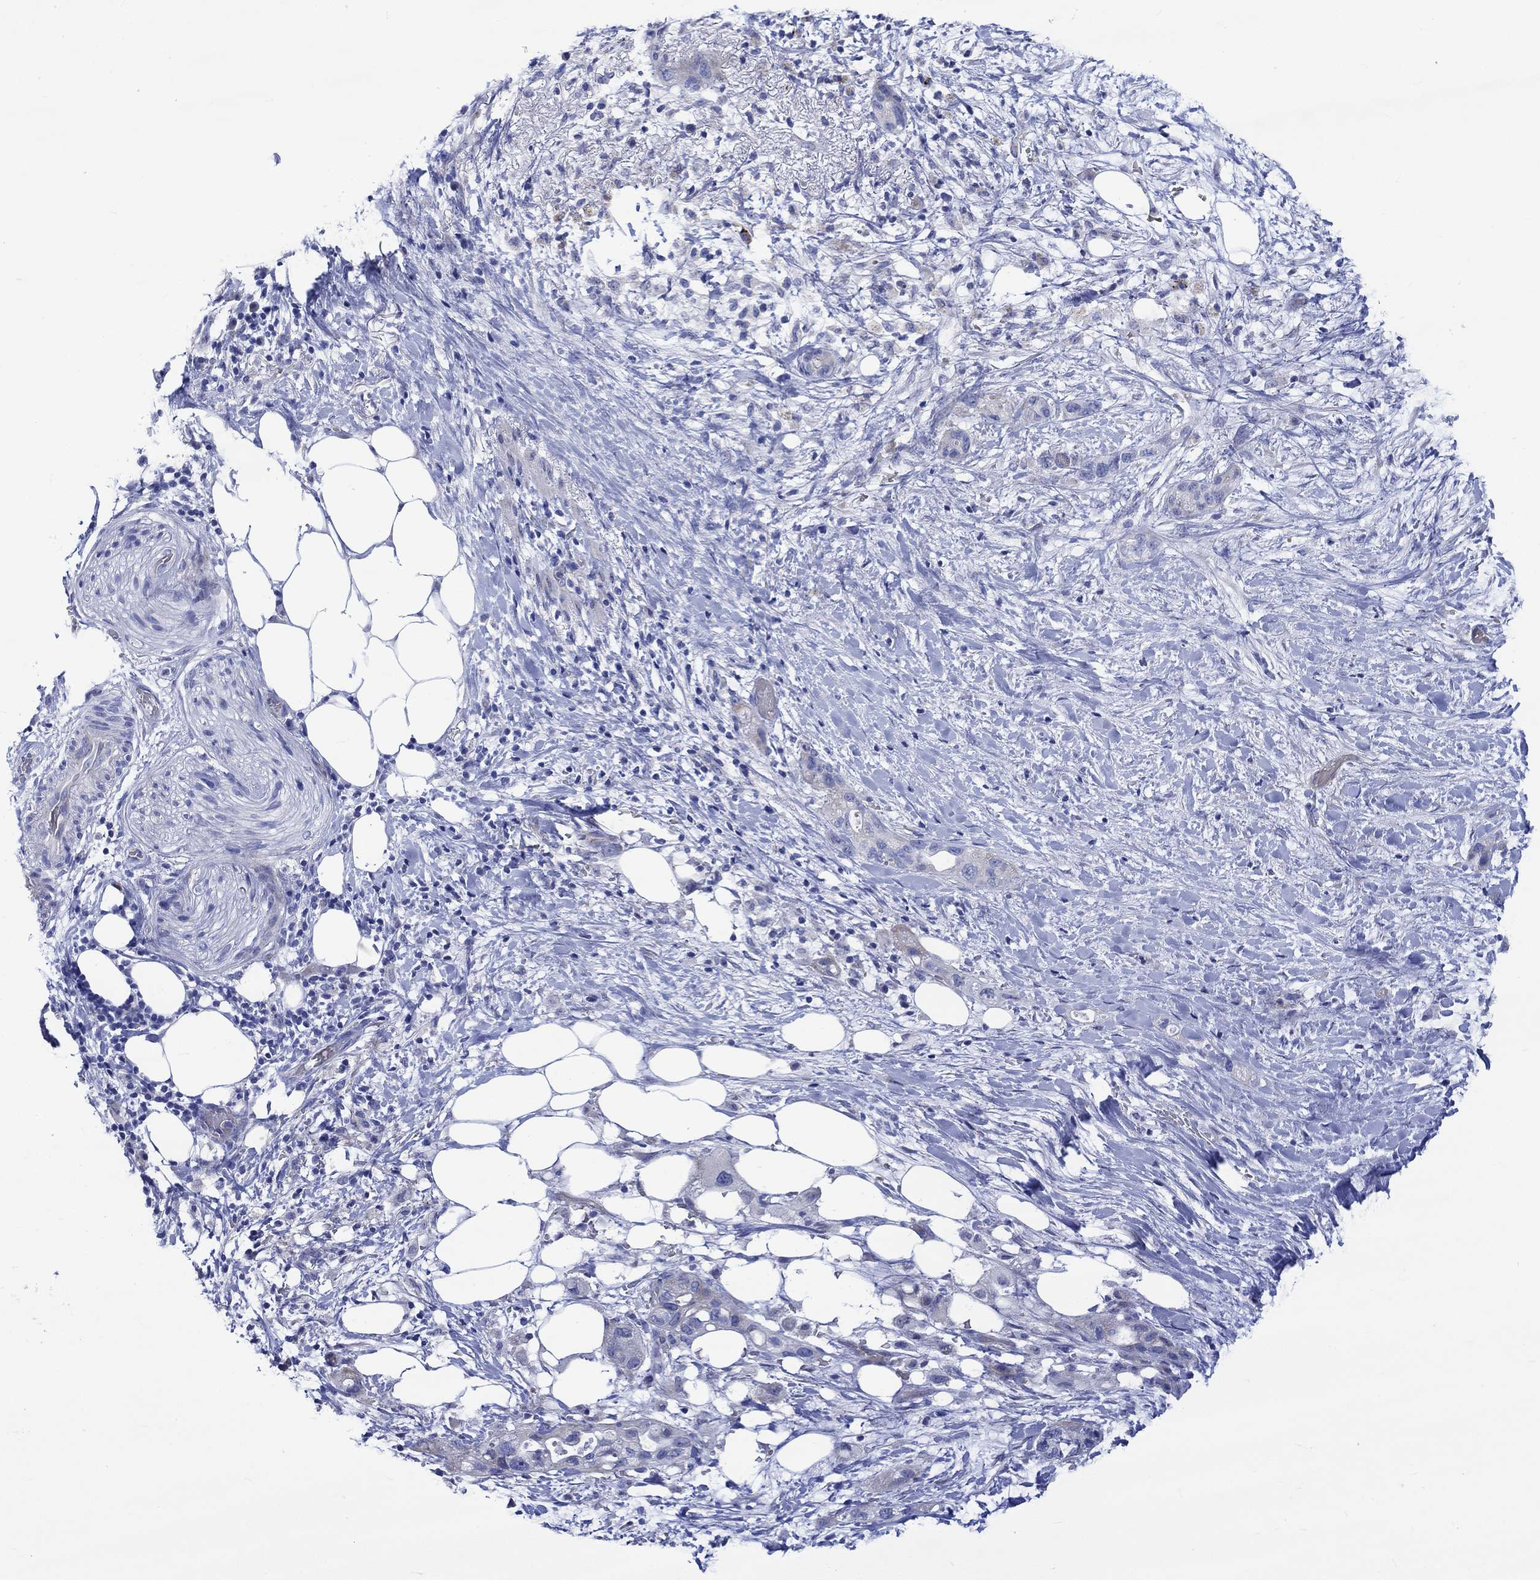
{"staining": {"intensity": "negative", "quantity": "none", "location": "none"}, "tissue": "pancreatic cancer", "cell_type": "Tumor cells", "image_type": "cancer", "snomed": [{"axis": "morphology", "description": "Adenocarcinoma, NOS"}, {"axis": "topography", "description": "Pancreas"}], "caption": "Immunohistochemistry image of human pancreatic cancer stained for a protein (brown), which exhibits no expression in tumor cells.", "gene": "NRIP3", "patient": {"sex": "female", "age": 72}}